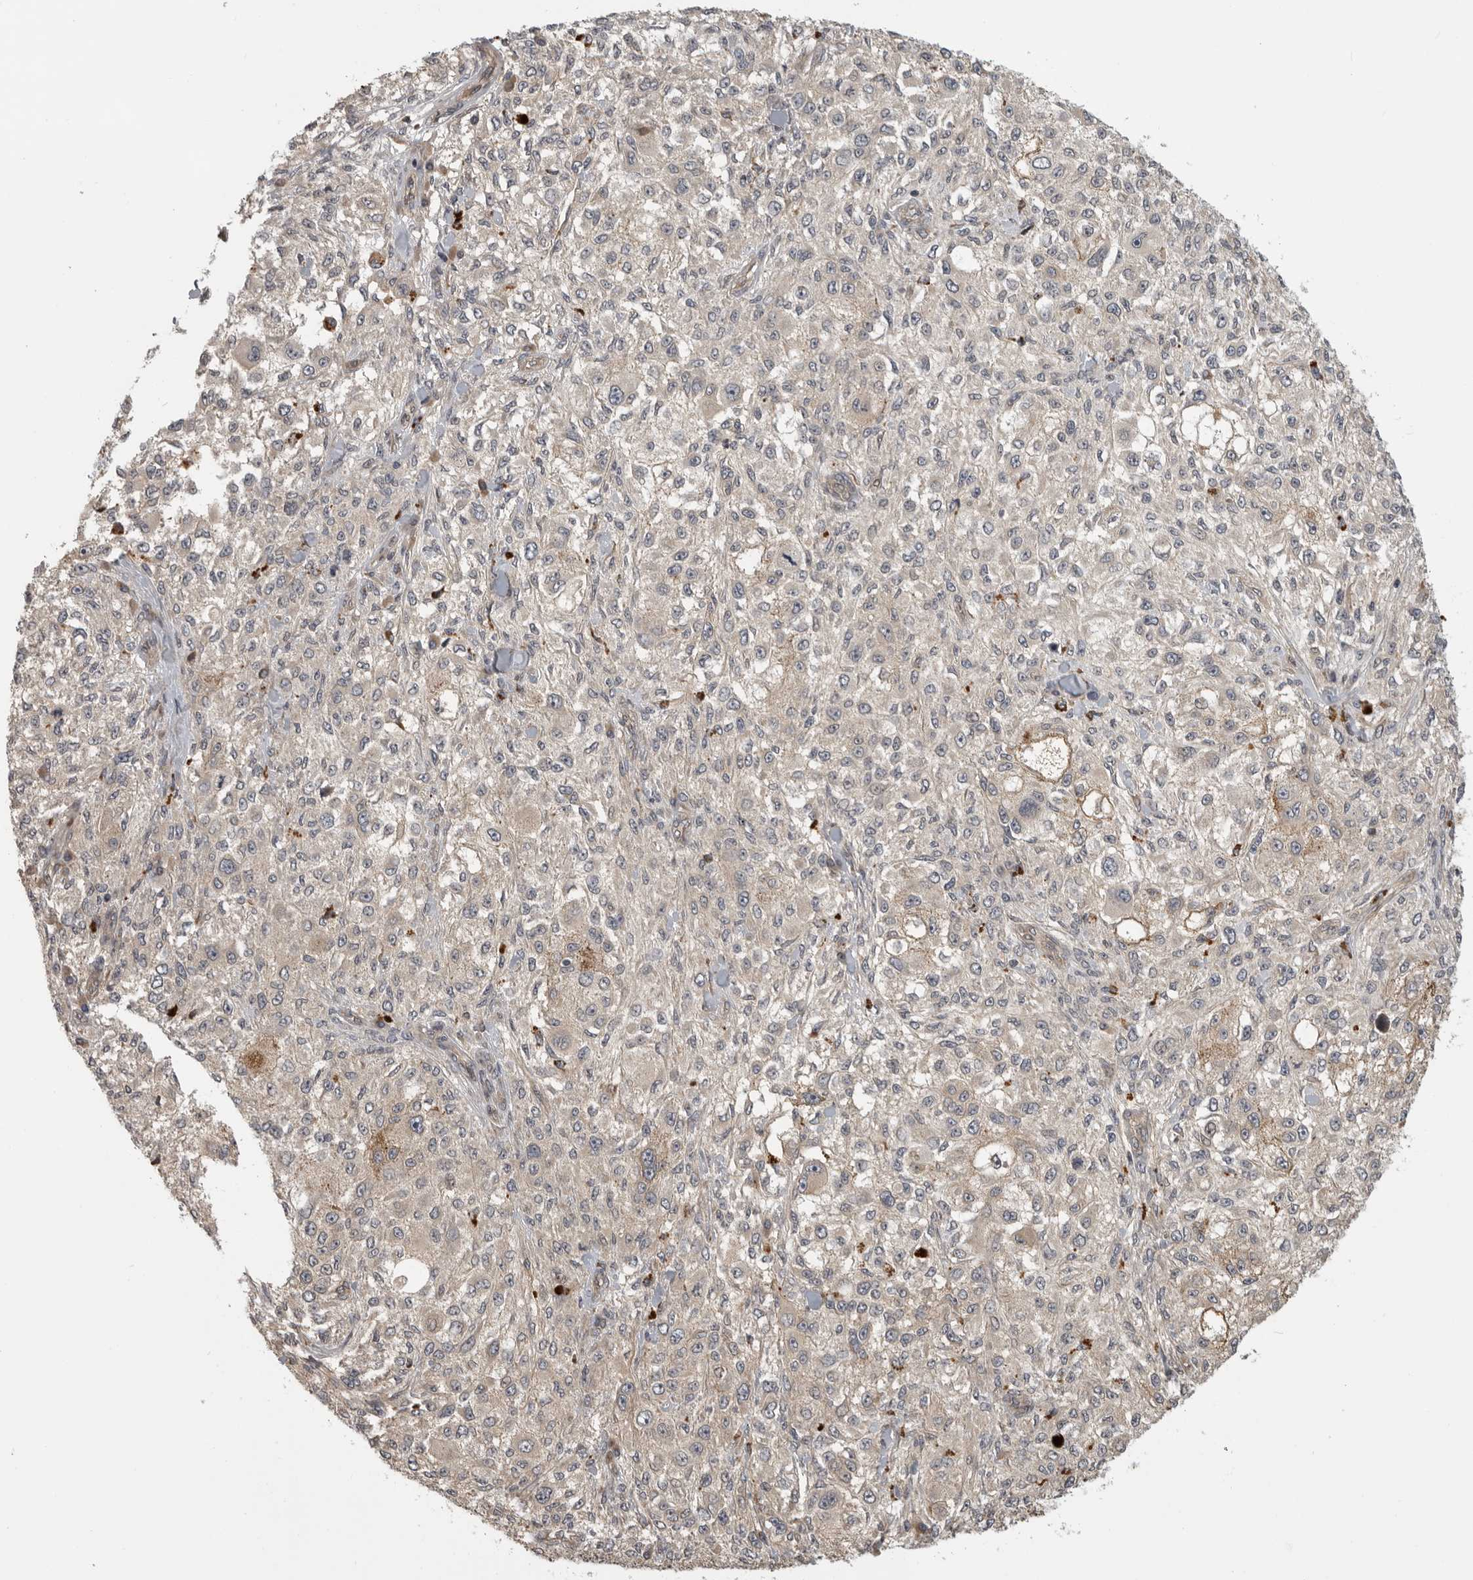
{"staining": {"intensity": "negative", "quantity": "none", "location": "none"}, "tissue": "melanoma", "cell_type": "Tumor cells", "image_type": "cancer", "snomed": [{"axis": "morphology", "description": "Necrosis, NOS"}, {"axis": "morphology", "description": "Malignant melanoma, NOS"}, {"axis": "topography", "description": "Skin"}], "caption": "Protein analysis of malignant melanoma displays no significant positivity in tumor cells.", "gene": "CUEDC1", "patient": {"sex": "female", "age": 87}}